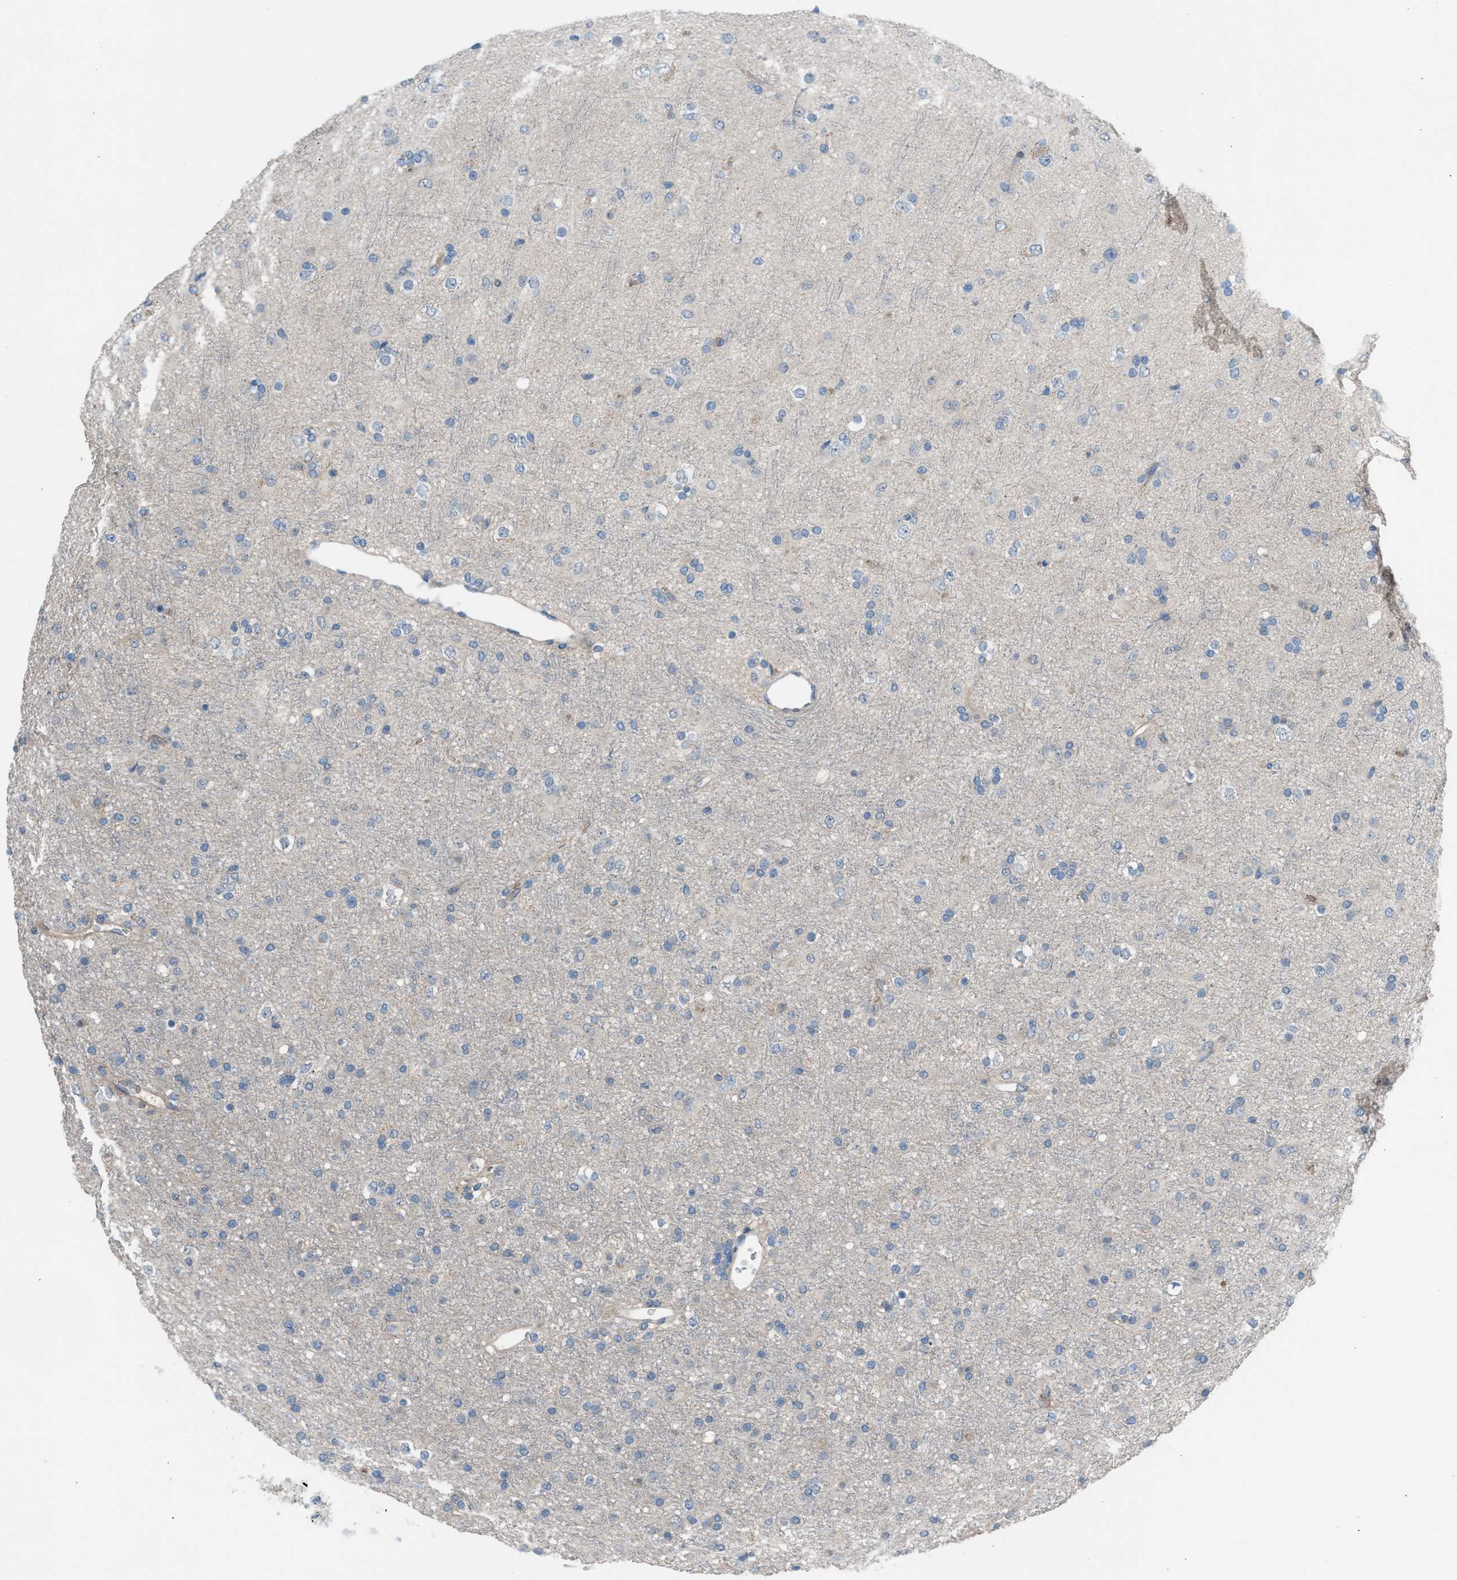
{"staining": {"intensity": "negative", "quantity": "none", "location": "none"}, "tissue": "glioma", "cell_type": "Tumor cells", "image_type": "cancer", "snomed": [{"axis": "morphology", "description": "Glioma, malignant, Low grade"}, {"axis": "topography", "description": "Brain"}], "caption": "Immunohistochemical staining of glioma exhibits no significant positivity in tumor cells.", "gene": "CFAP77", "patient": {"sex": "male", "age": 65}}